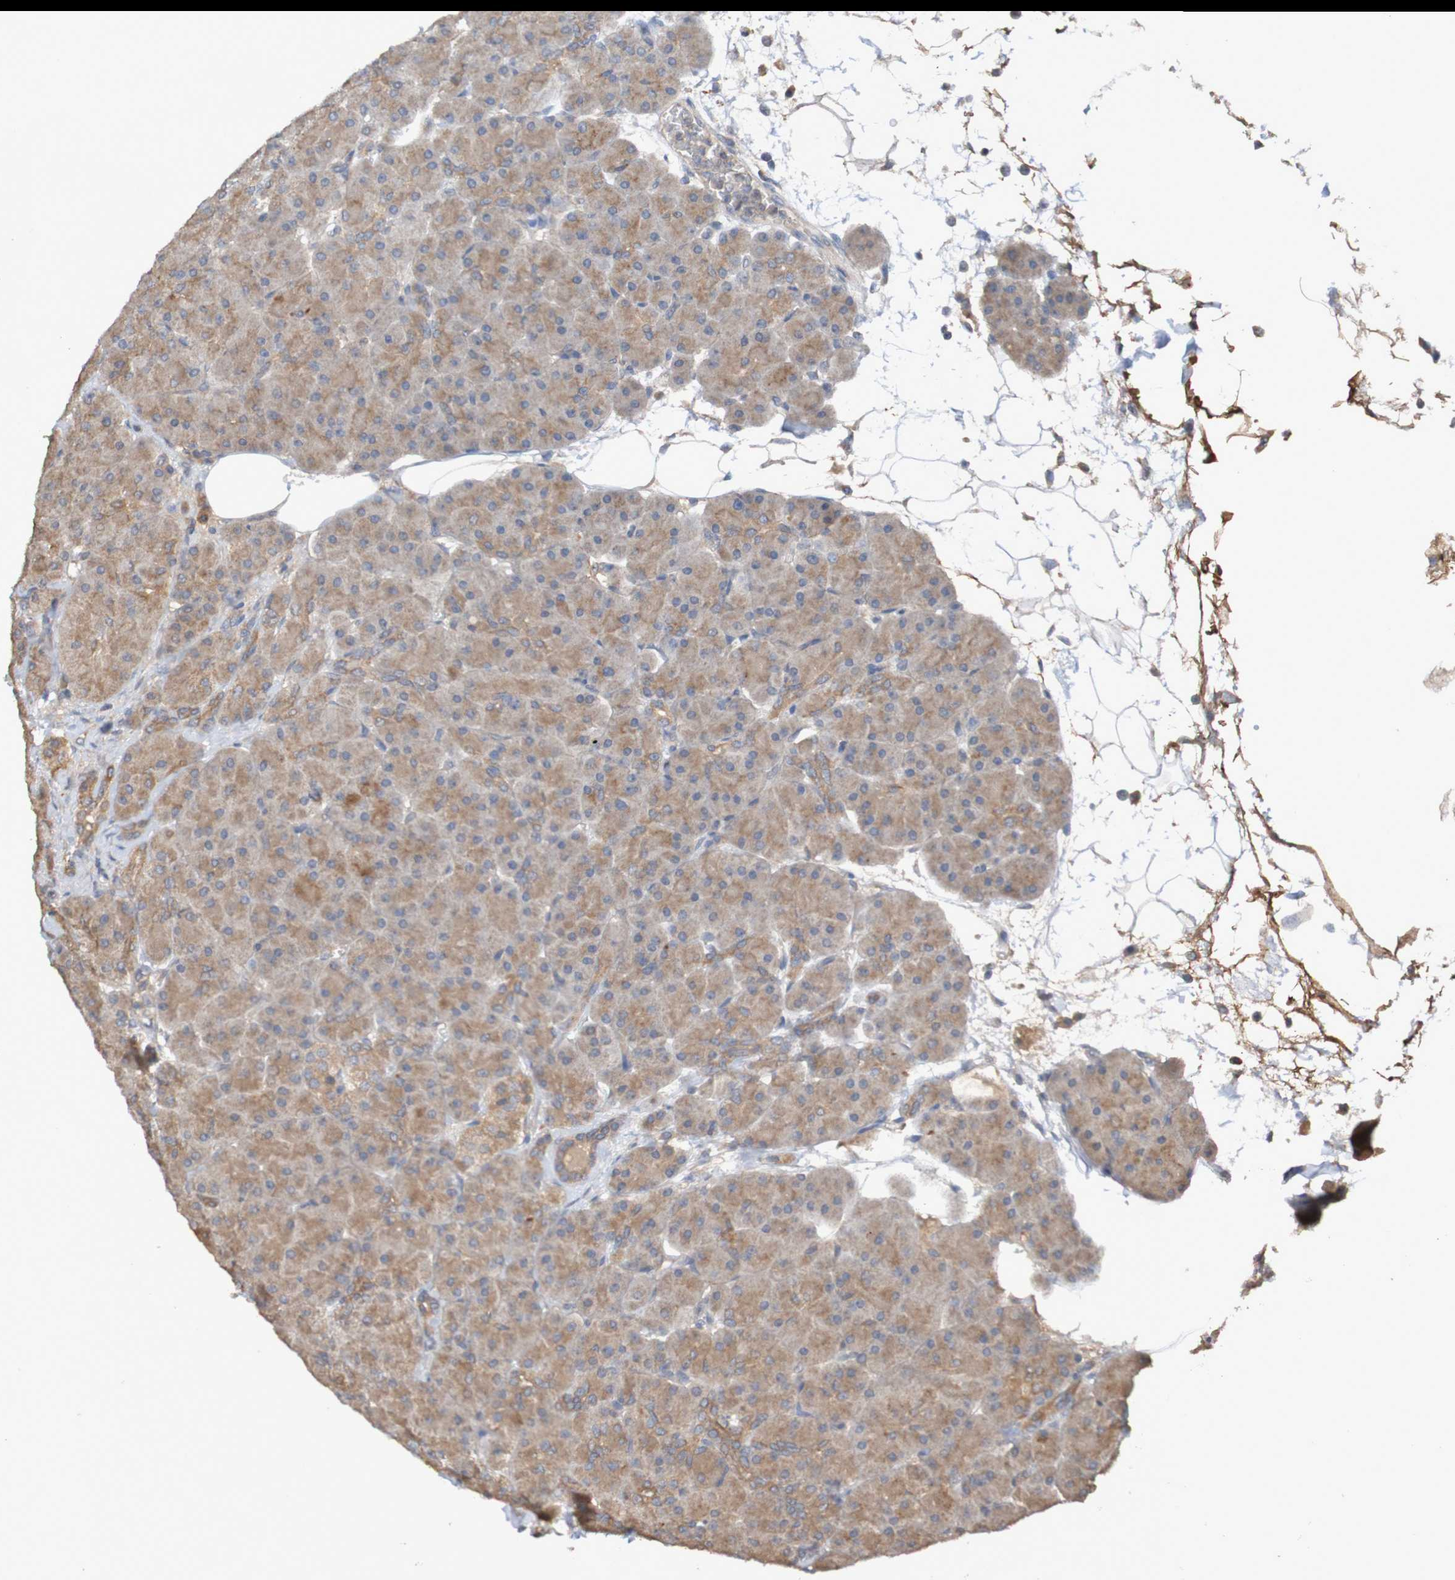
{"staining": {"intensity": "moderate", "quantity": ">75%", "location": "cytoplasmic/membranous"}, "tissue": "pancreas", "cell_type": "Exocrine glandular cells", "image_type": "normal", "snomed": [{"axis": "morphology", "description": "Normal tissue, NOS"}, {"axis": "topography", "description": "Pancreas"}], "caption": "Immunohistochemistry (IHC) (DAB (3,3'-diaminobenzidine)) staining of benign pancreas shows moderate cytoplasmic/membranous protein expression in about >75% of exocrine glandular cells.", "gene": "PHYH", "patient": {"sex": "male", "age": 66}}